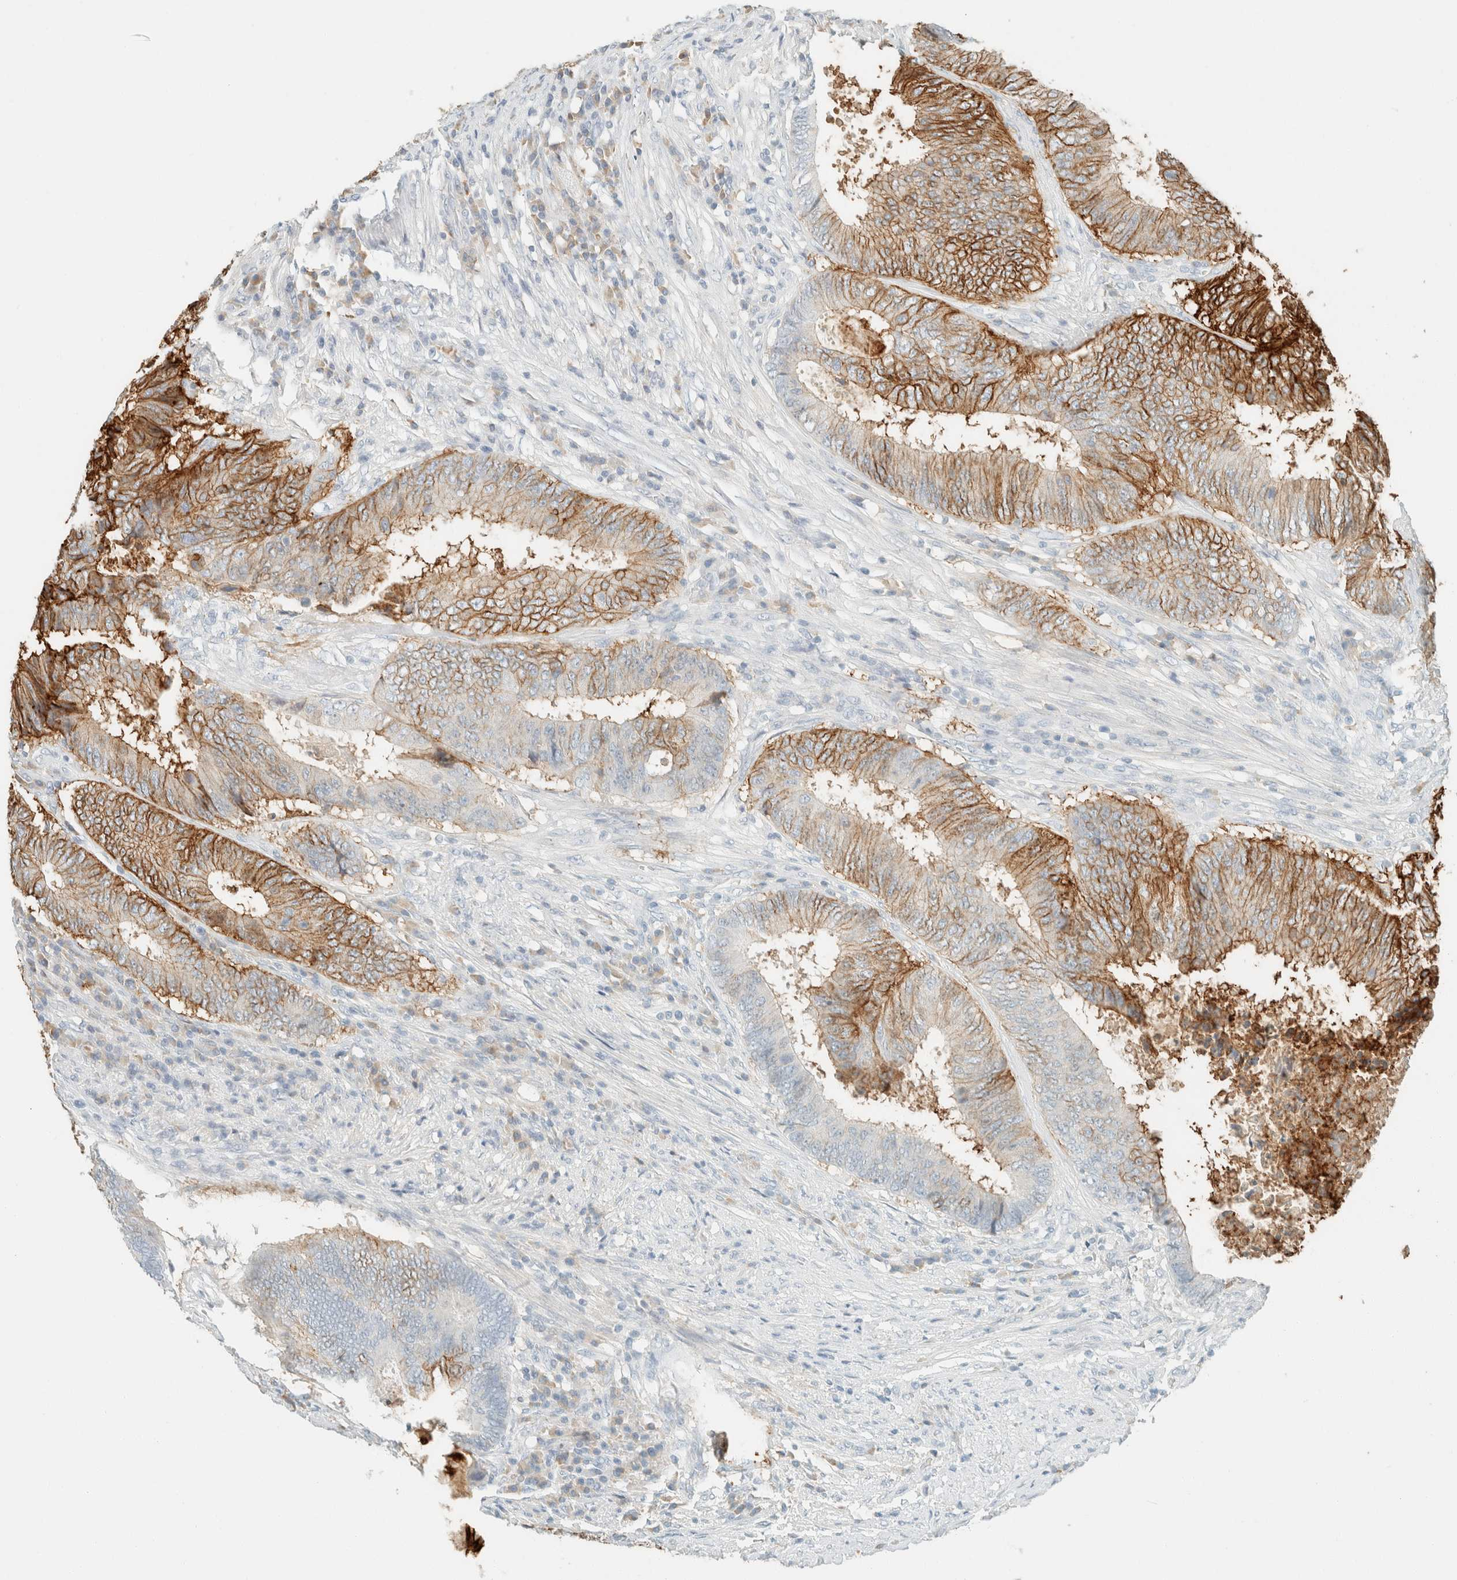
{"staining": {"intensity": "moderate", "quantity": "25%-75%", "location": "cytoplasmic/membranous"}, "tissue": "colorectal cancer", "cell_type": "Tumor cells", "image_type": "cancer", "snomed": [{"axis": "morphology", "description": "Adenocarcinoma, NOS"}, {"axis": "topography", "description": "Rectum"}], "caption": "Protein expression analysis of colorectal cancer (adenocarcinoma) shows moderate cytoplasmic/membranous positivity in about 25%-75% of tumor cells. (brown staining indicates protein expression, while blue staining denotes nuclei).", "gene": "GPA33", "patient": {"sex": "male", "age": 72}}